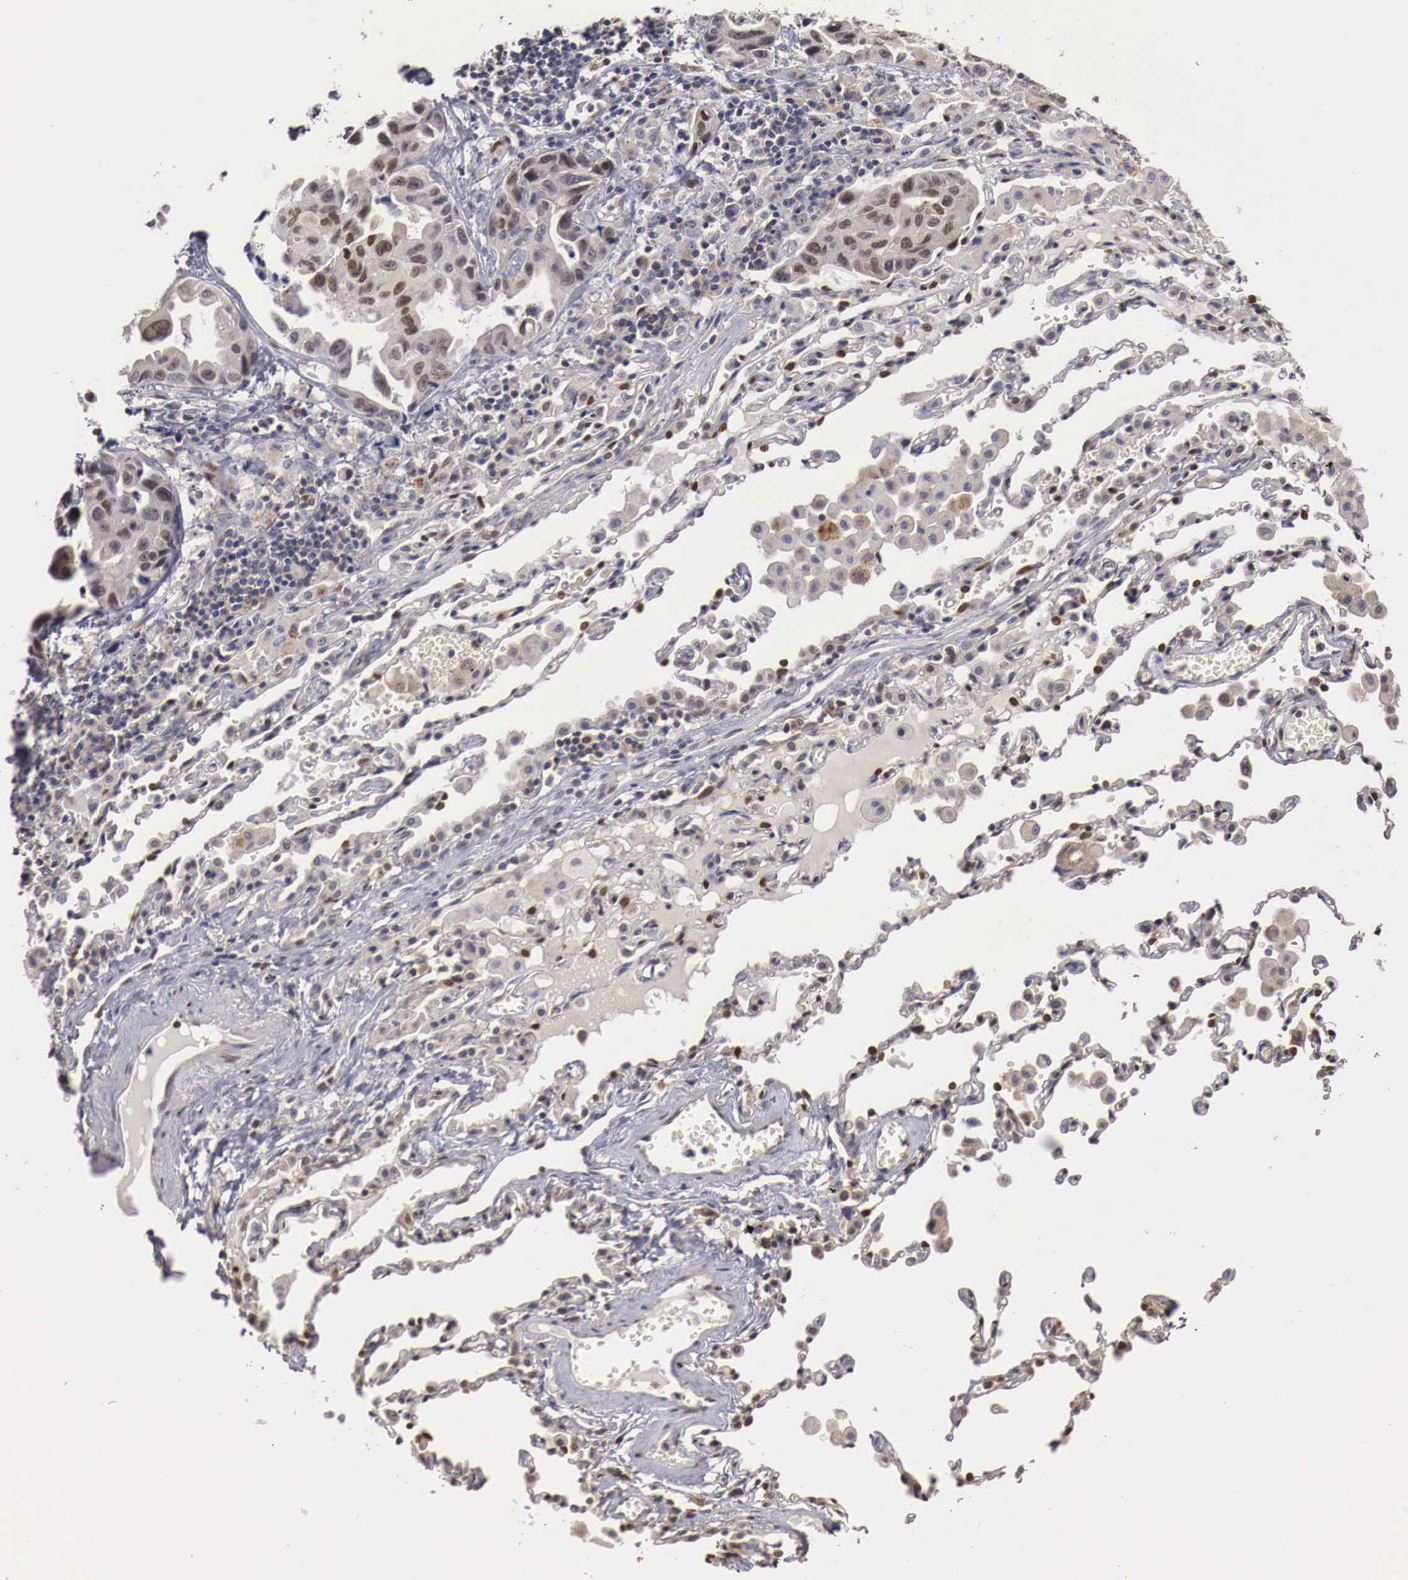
{"staining": {"intensity": "moderate", "quantity": "25%-75%", "location": "nuclear"}, "tissue": "lung cancer", "cell_type": "Tumor cells", "image_type": "cancer", "snomed": [{"axis": "morphology", "description": "Adenocarcinoma, NOS"}, {"axis": "topography", "description": "Lung"}], "caption": "Immunohistochemical staining of human adenocarcinoma (lung) reveals moderate nuclear protein staining in approximately 25%-75% of tumor cells. The staining was performed using DAB (3,3'-diaminobenzidine) to visualize the protein expression in brown, while the nuclei were stained in blue with hematoxylin (Magnification: 20x).", "gene": "KHDRBS2", "patient": {"sex": "male", "age": 64}}